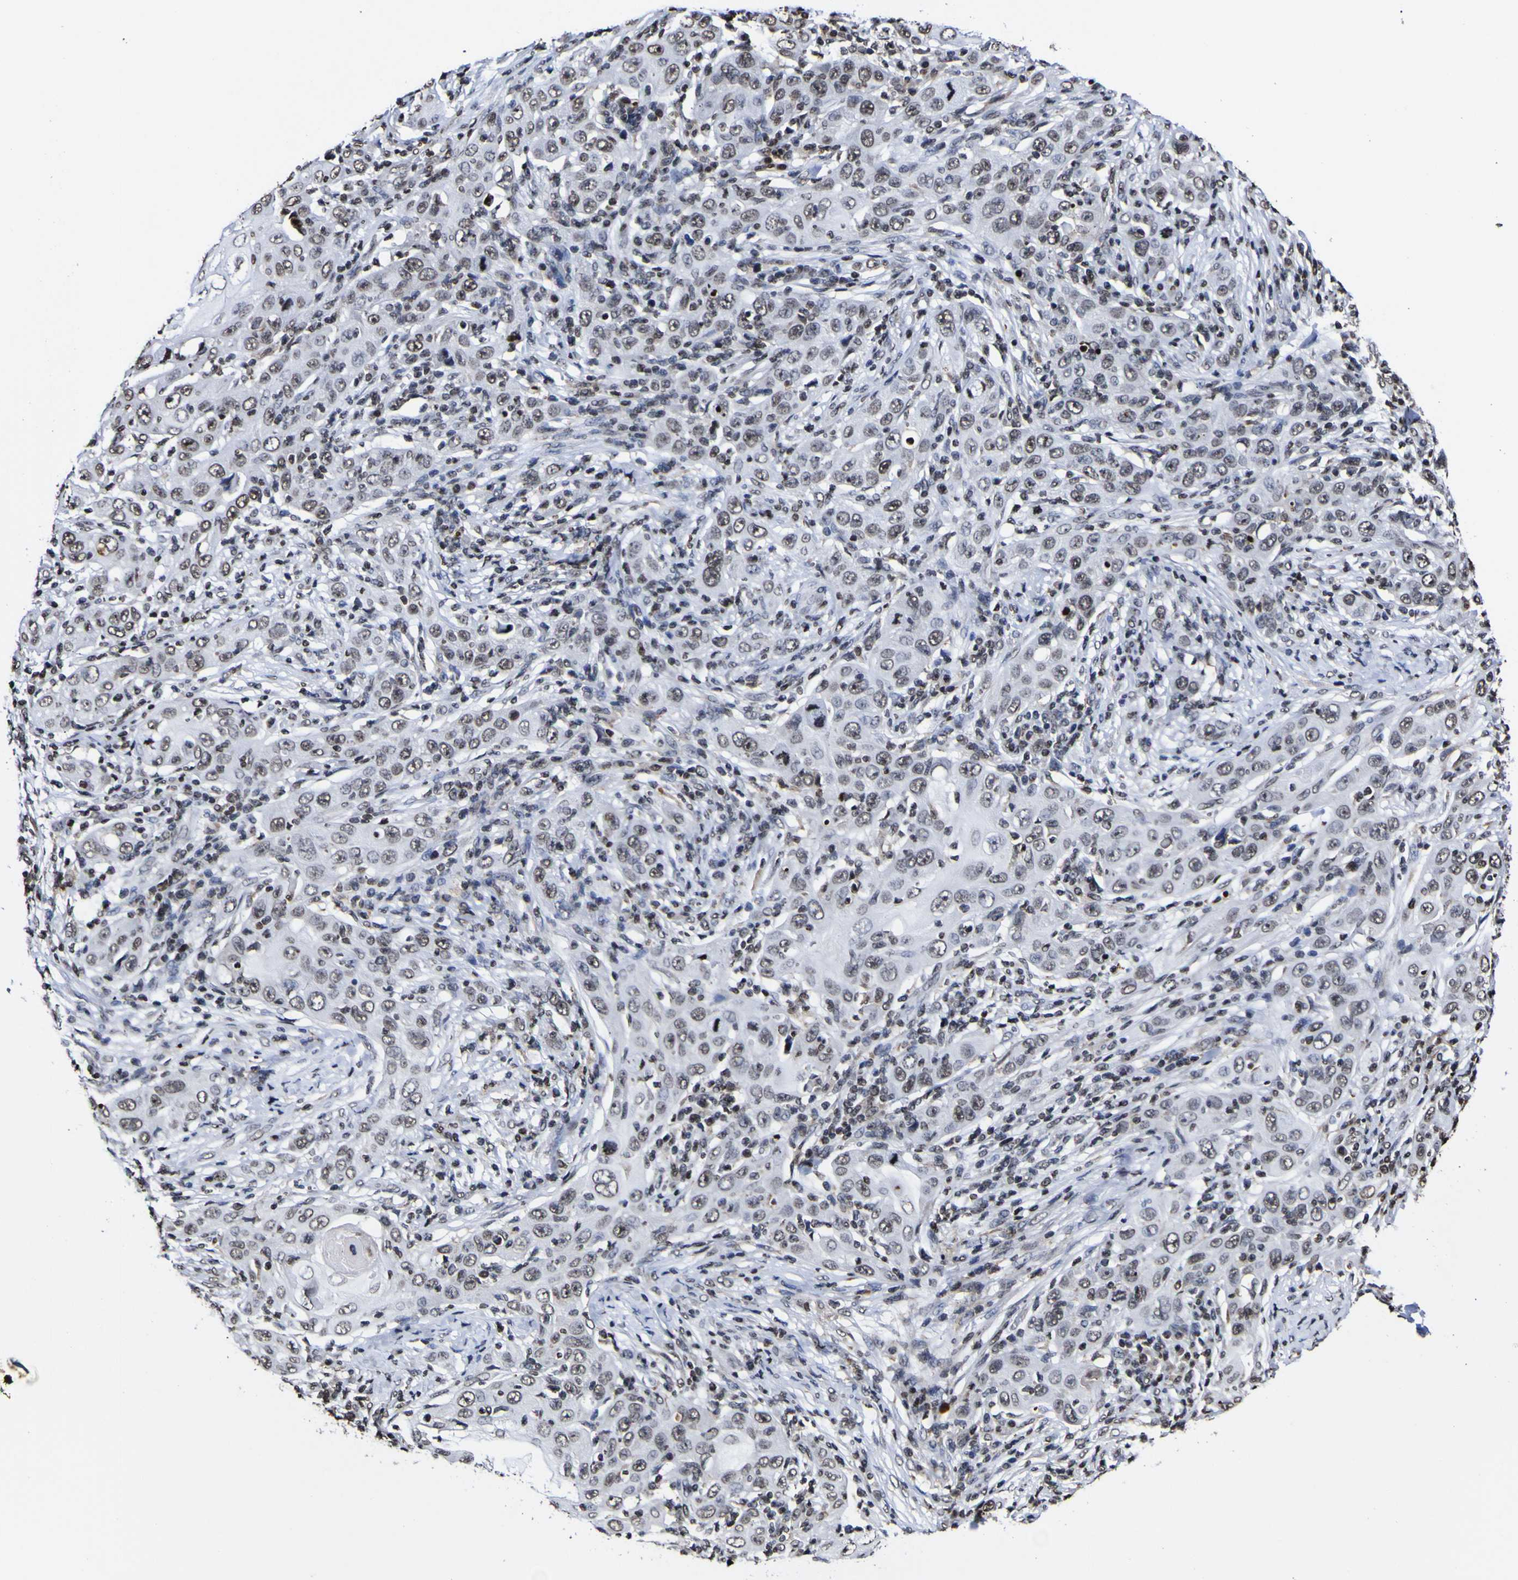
{"staining": {"intensity": "weak", "quantity": "<25%", "location": "nuclear"}, "tissue": "skin cancer", "cell_type": "Tumor cells", "image_type": "cancer", "snomed": [{"axis": "morphology", "description": "Squamous cell carcinoma, NOS"}, {"axis": "topography", "description": "Skin"}], "caption": "The photomicrograph demonstrates no significant expression in tumor cells of squamous cell carcinoma (skin).", "gene": "PIAS1", "patient": {"sex": "female", "age": 88}}